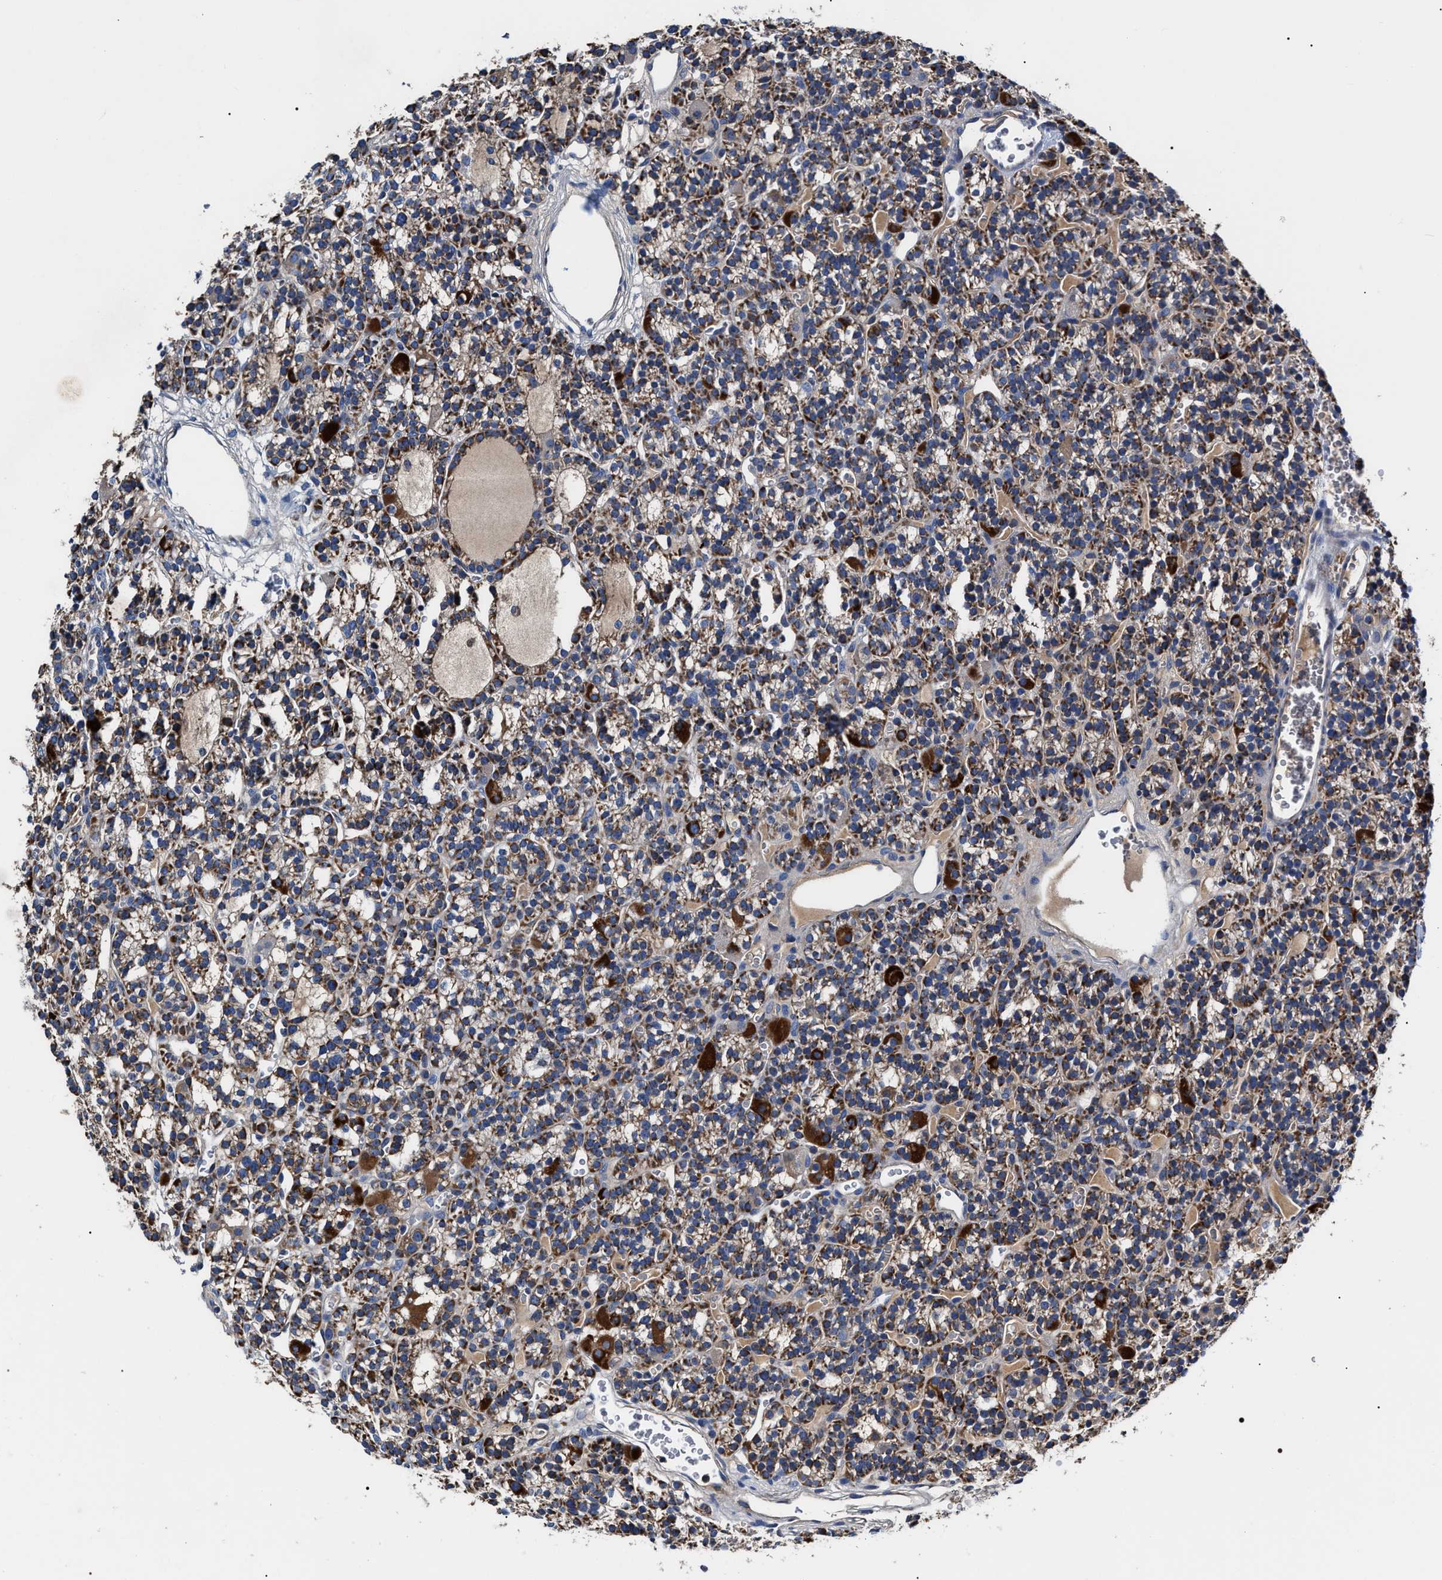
{"staining": {"intensity": "moderate", "quantity": ">75%", "location": "cytoplasmic/membranous"}, "tissue": "parathyroid gland", "cell_type": "Glandular cells", "image_type": "normal", "snomed": [{"axis": "morphology", "description": "Normal tissue, NOS"}, {"axis": "morphology", "description": "Adenoma, NOS"}, {"axis": "topography", "description": "Parathyroid gland"}], "caption": "Protein expression analysis of normal parathyroid gland reveals moderate cytoplasmic/membranous expression in about >75% of glandular cells. (IHC, brightfield microscopy, high magnification).", "gene": "MACC1", "patient": {"sex": "female", "age": 58}}